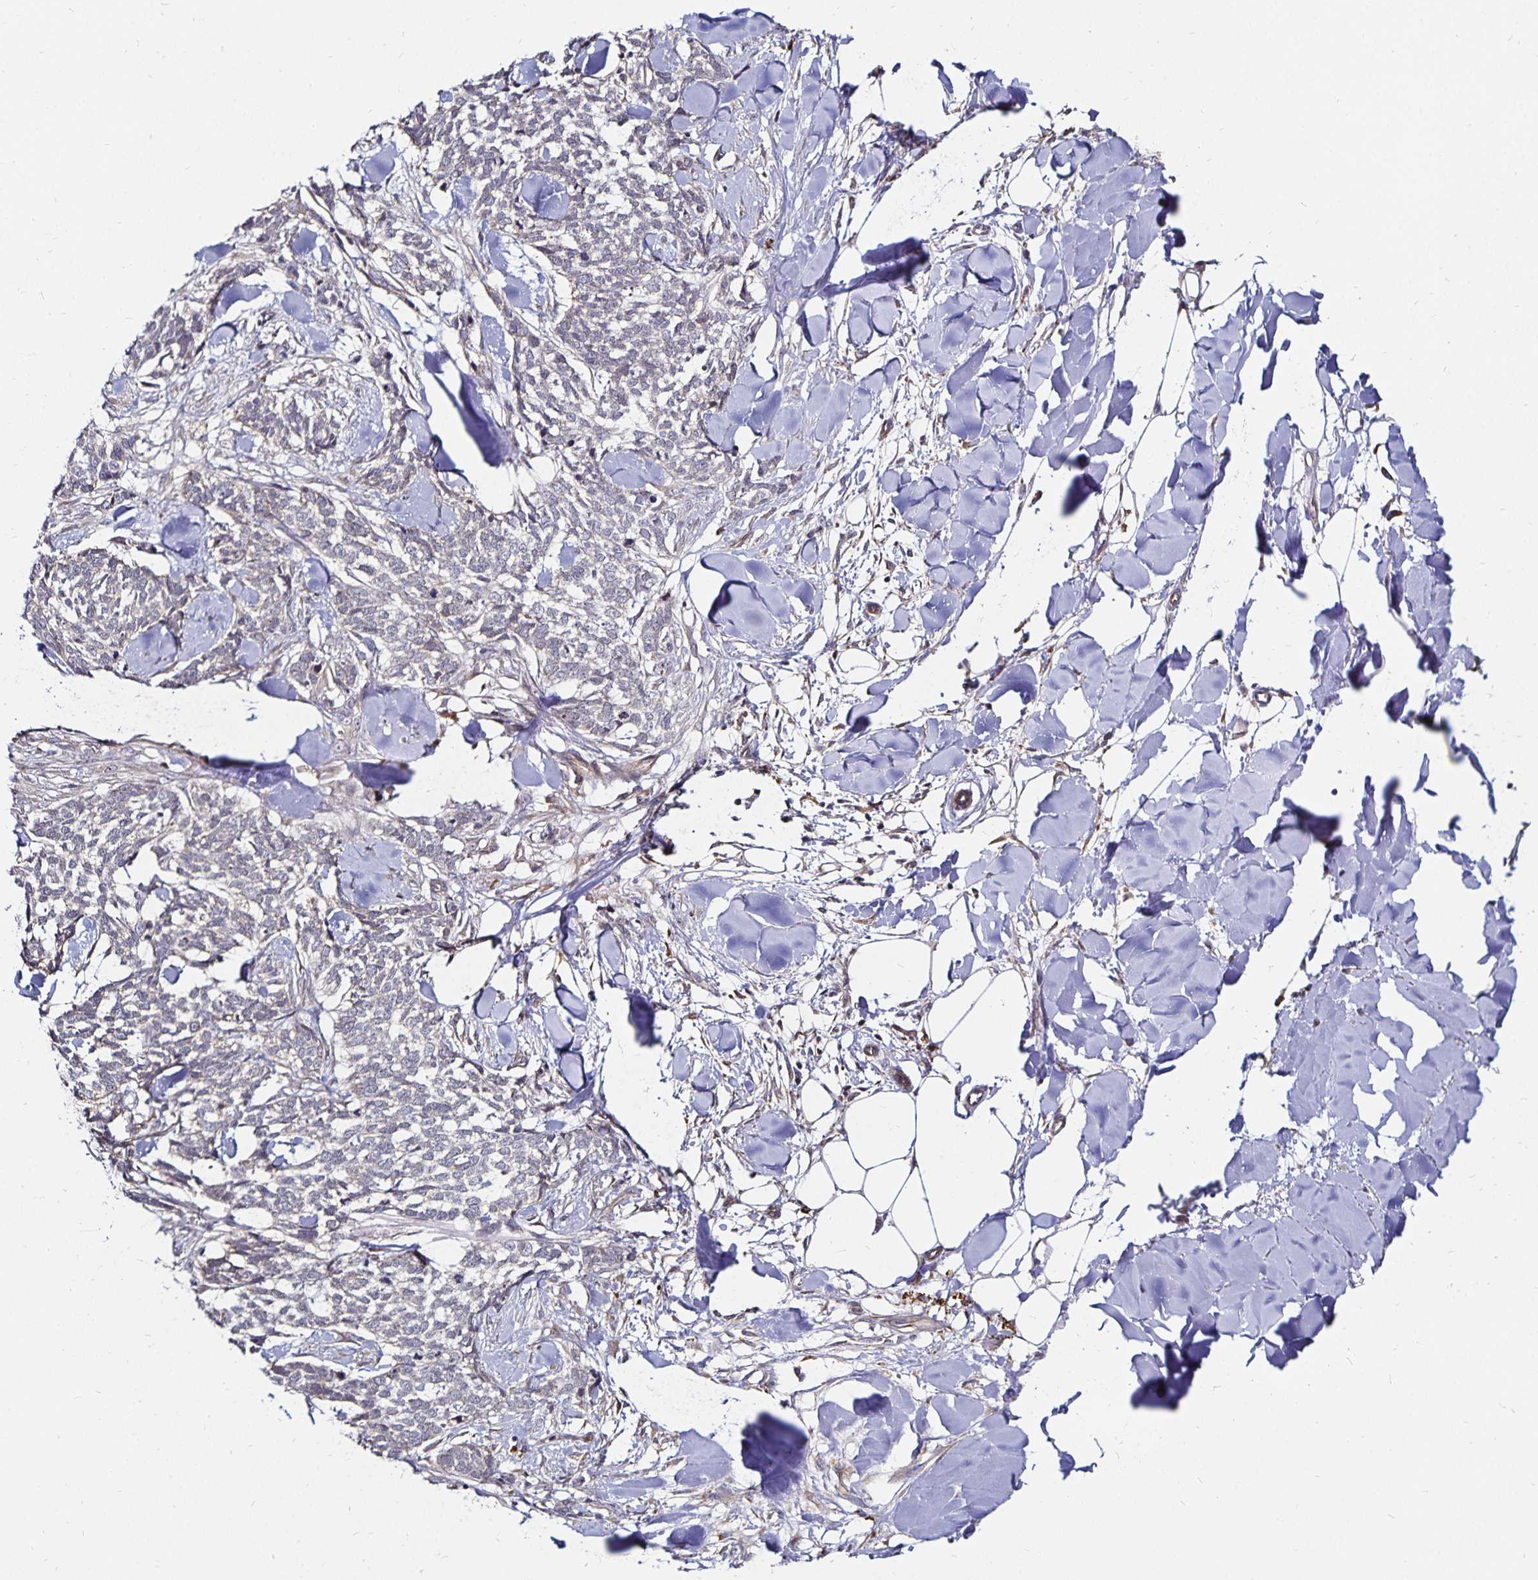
{"staining": {"intensity": "negative", "quantity": "none", "location": "none"}, "tissue": "skin cancer", "cell_type": "Tumor cells", "image_type": "cancer", "snomed": [{"axis": "morphology", "description": "Basal cell carcinoma"}, {"axis": "topography", "description": "Skin"}], "caption": "There is no significant positivity in tumor cells of basal cell carcinoma (skin). The staining was performed using DAB to visualize the protein expression in brown, while the nuclei were stained in blue with hematoxylin (Magnification: 20x).", "gene": "CYP27A1", "patient": {"sex": "female", "age": 59}}